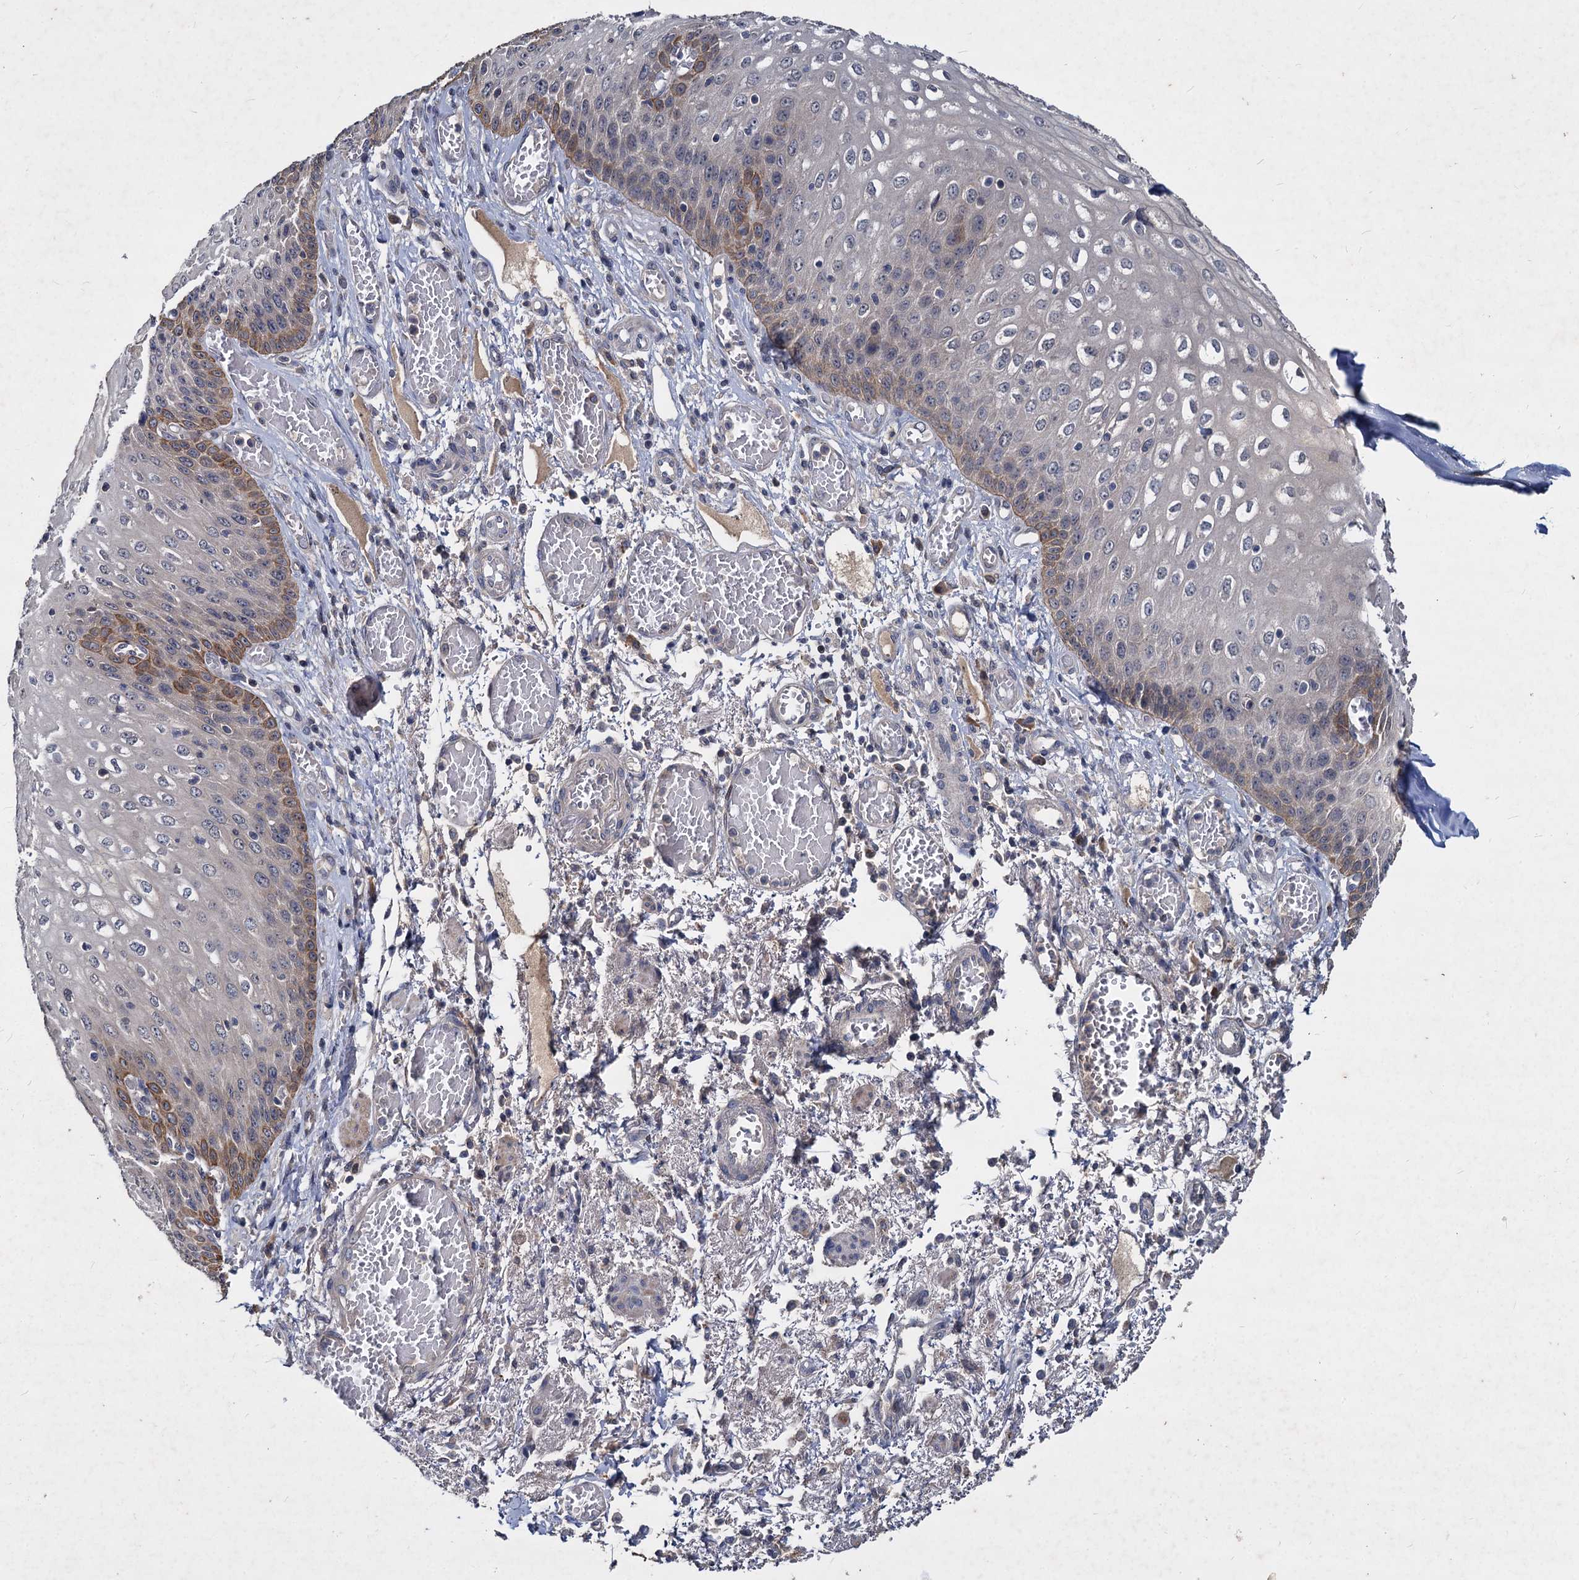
{"staining": {"intensity": "moderate", "quantity": "25%-75%", "location": "cytoplasmic/membranous"}, "tissue": "esophagus", "cell_type": "Squamous epithelial cells", "image_type": "normal", "snomed": [{"axis": "morphology", "description": "Normal tissue, NOS"}, {"axis": "topography", "description": "Esophagus"}], "caption": "Immunohistochemical staining of benign human esophagus reveals moderate cytoplasmic/membranous protein expression in about 25%-75% of squamous epithelial cells. (IHC, brightfield microscopy, high magnification).", "gene": "CCDC184", "patient": {"sex": "male", "age": 81}}